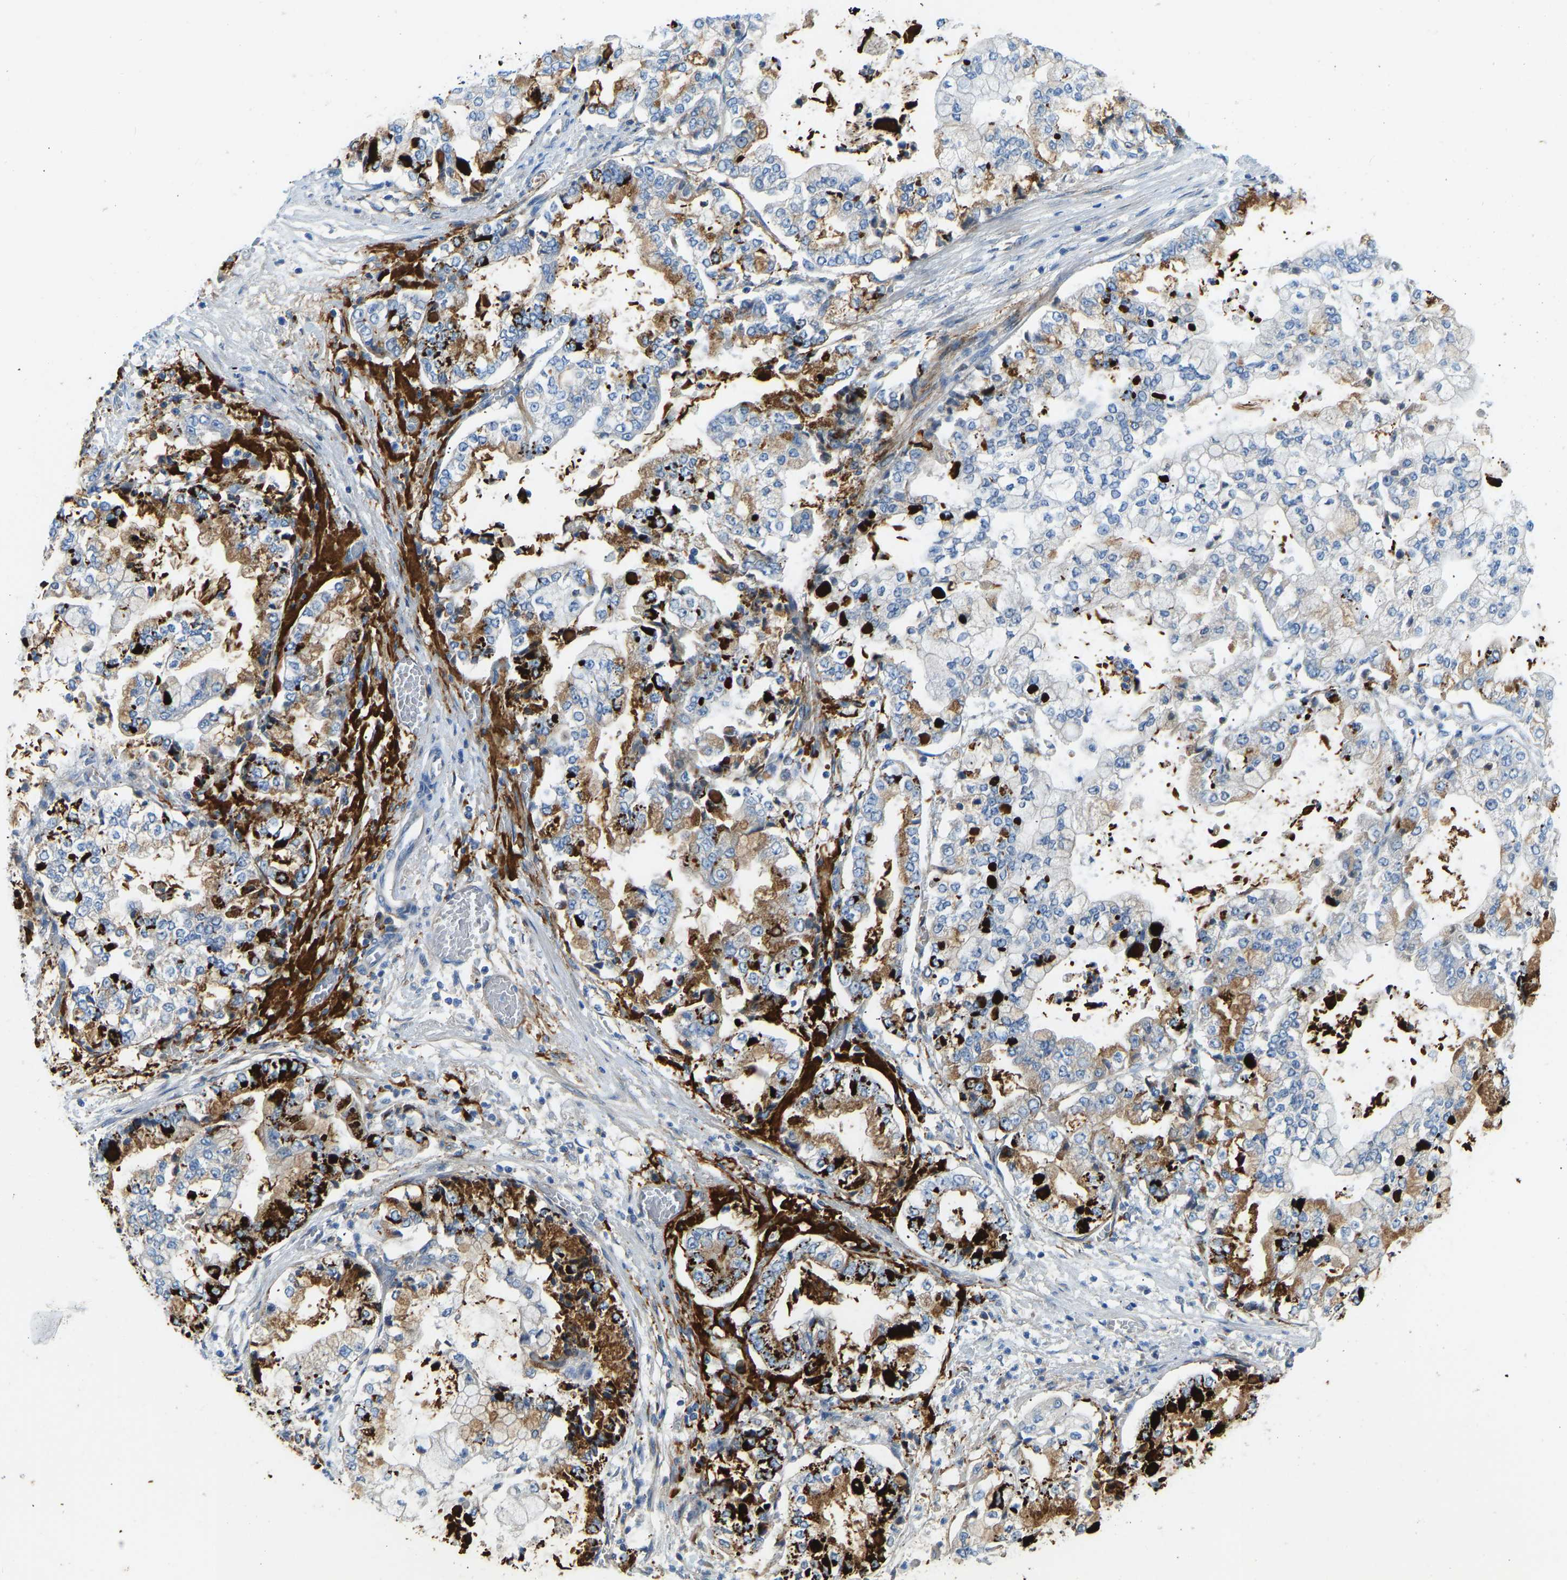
{"staining": {"intensity": "moderate", "quantity": "<25%", "location": "cytoplasmic/membranous"}, "tissue": "stomach cancer", "cell_type": "Tumor cells", "image_type": "cancer", "snomed": [{"axis": "morphology", "description": "Adenocarcinoma, NOS"}, {"axis": "topography", "description": "Stomach"}], "caption": "Moderate cytoplasmic/membranous staining for a protein is appreciated in about <25% of tumor cells of adenocarcinoma (stomach) using immunohistochemistry (IHC).", "gene": "COL15A1", "patient": {"sex": "male", "age": 76}}